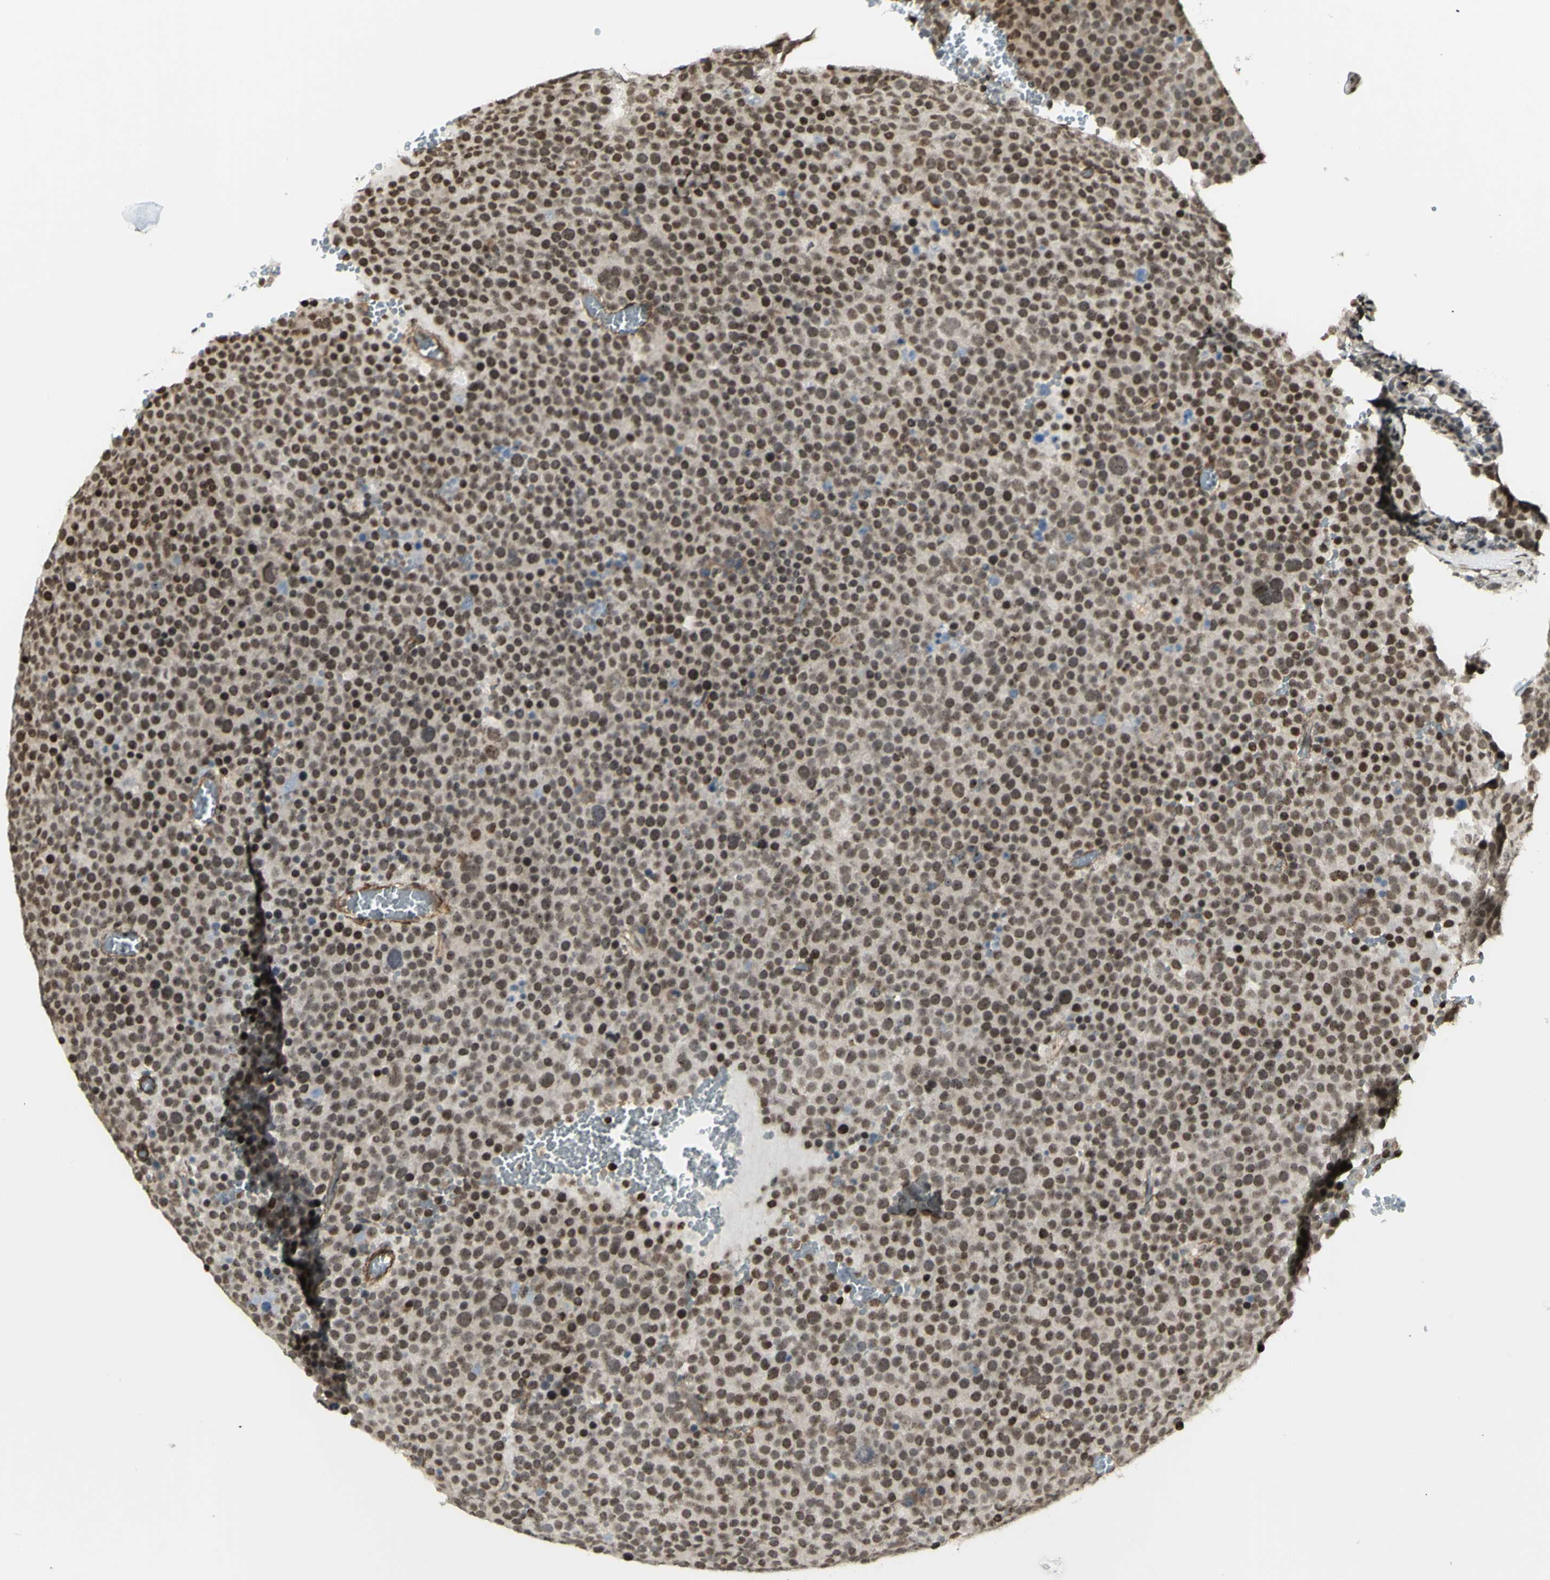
{"staining": {"intensity": "moderate", "quantity": ">75%", "location": "nuclear"}, "tissue": "testis cancer", "cell_type": "Tumor cells", "image_type": "cancer", "snomed": [{"axis": "morphology", "description": "Seminoma, NOS"}, {"axis": "topography", "description": "Testis"}], "caption": "Immunohistochemistry micrograph of neoplastic tissue: human testis cancer (seminoma) stained using immunohistochemistry (IHC) shows medium levels of moderate protein expression localized specifically in the nuclear of tumor cells, appearing as a nuclear brown color.", "gene": "ZMYM6", "patient": {"sex": "male", "age": 71}}